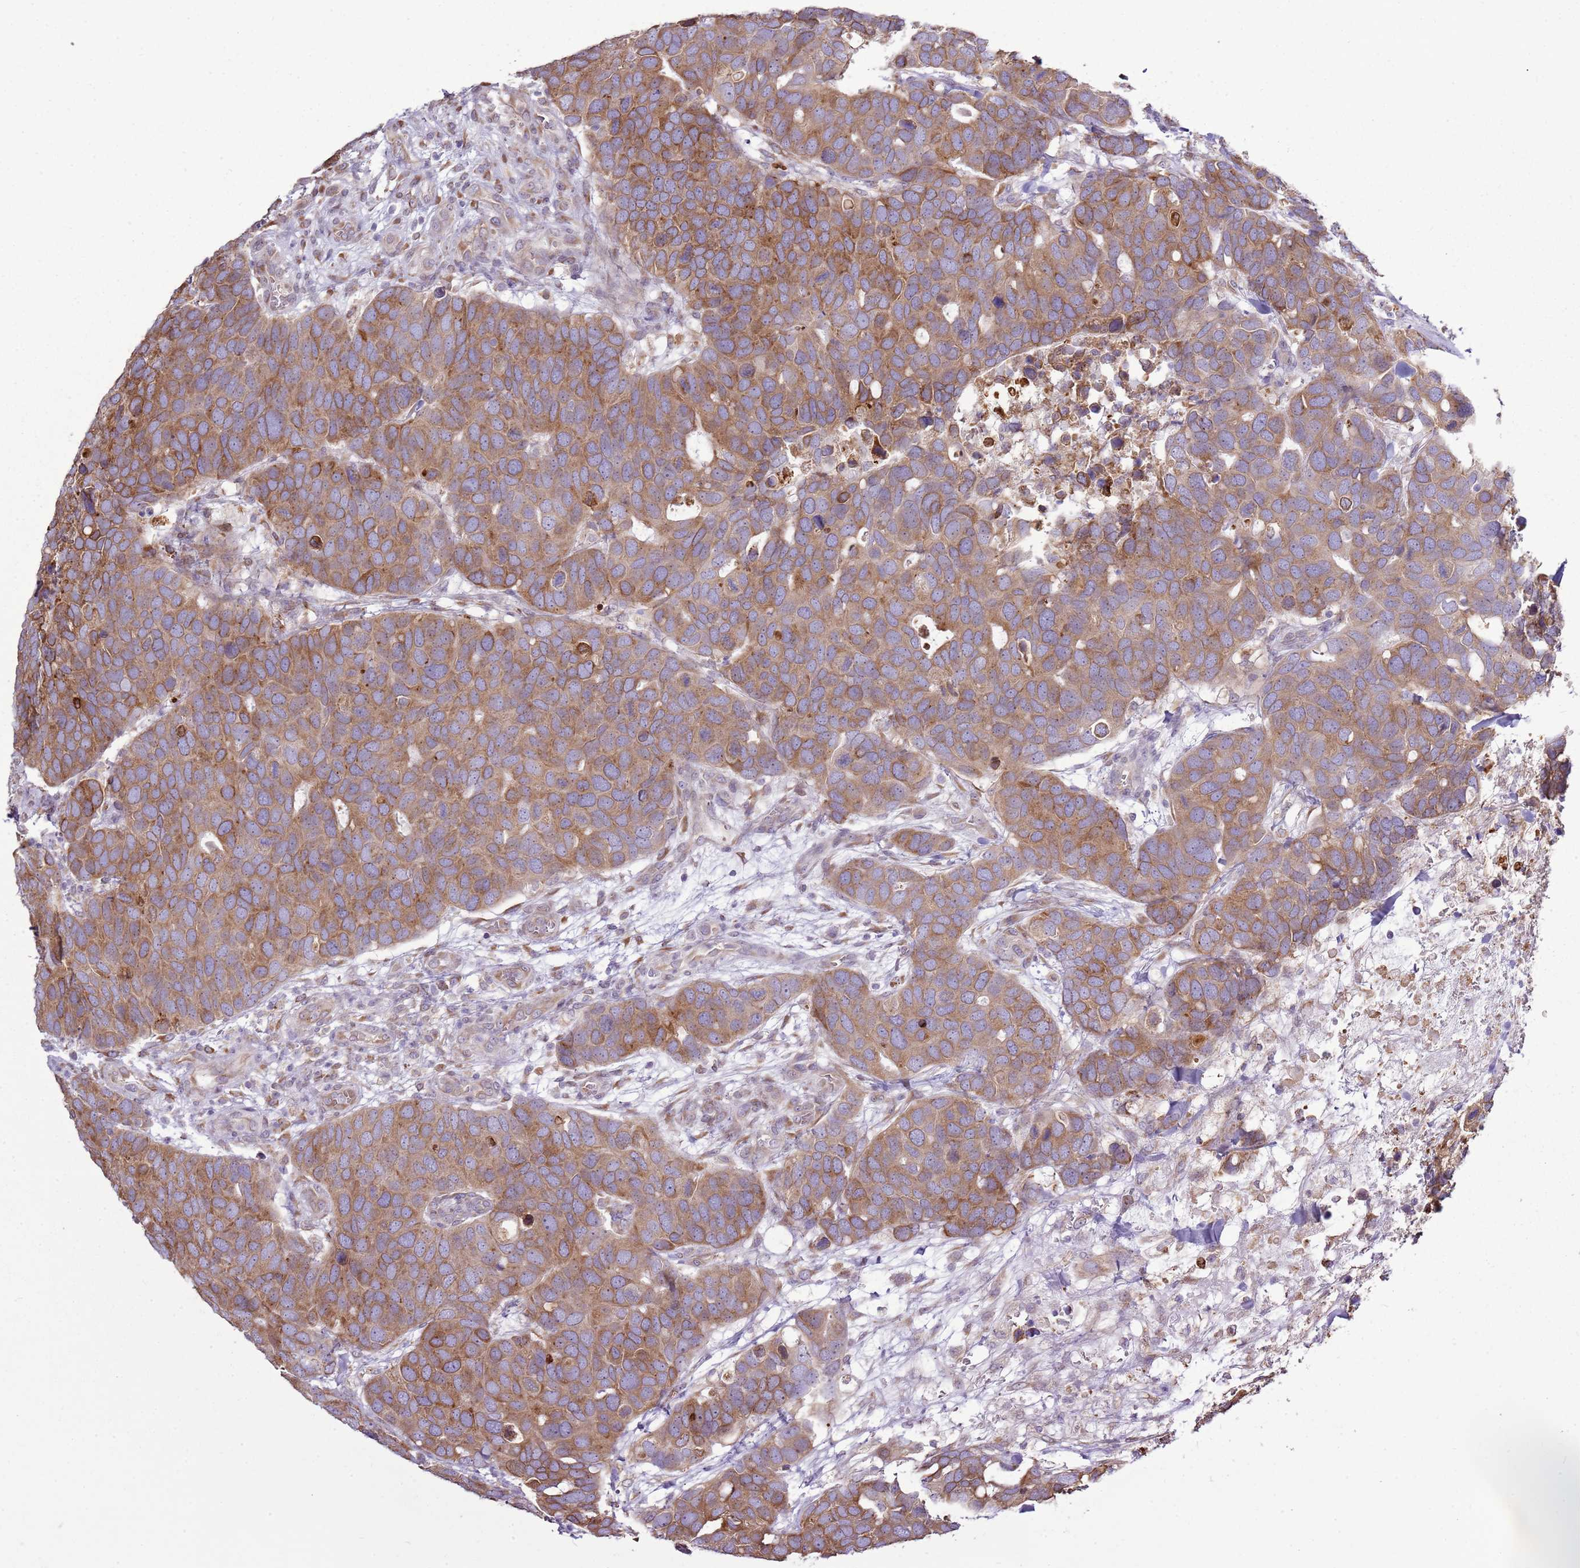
{"staining": {"intensity": "moderate", "quantity": ">75%", "location": "cytoplasmic/membranous"}, "tissue": "breast cancer", "cell_type": "Tumor cells", "image_type": "cancer", "snomed": [{"axis": "morphology", "description": "Duct carcinoma"}, {"axis": "topography", "description": "Breast"}], "caption": "The histopathology image displays a brown stain indicating the presence of a protein in the cytoplasmic/membranous of tumor cells in breast cancer.", "gene": "TMED10", "patient": {"sex": "female", "age": 83}}